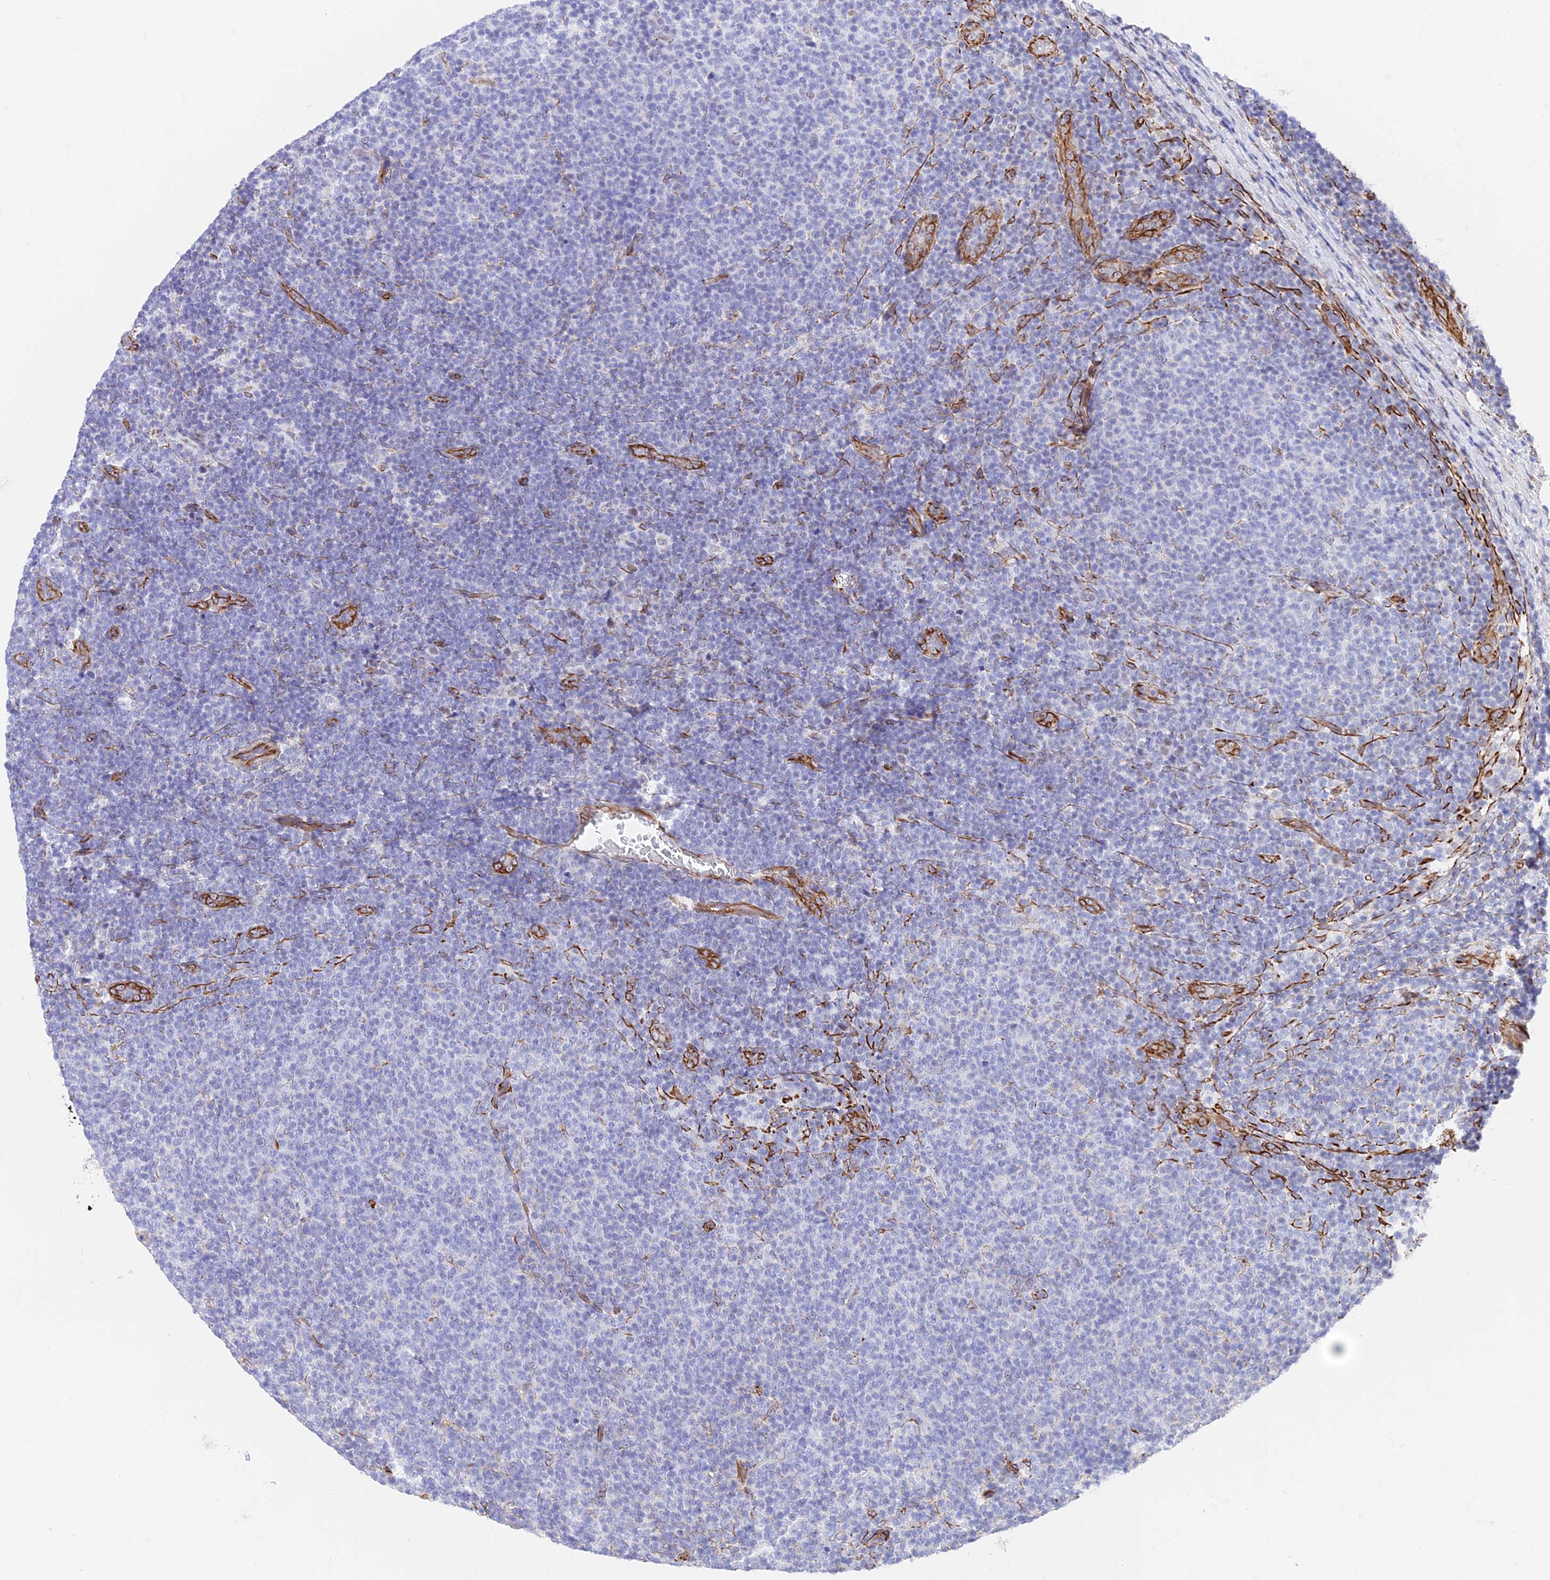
{"staining": {"intensity": "negative", "quantity": "none", "location": "none"}, "tissue": "lymphoma", "cell_type": "Tumor cells", "image_type": "cancer", "snomed": [{"axis": "morphology", "description": "Malignant lymphoma, non-Hodgkin's type, Low grade"}, {"axis": "topography", "description": "Lymph node"}], "caption": "The IHC photomicrograph has no significant staining in tumor cells of low-grade malignant lymphoma, non-Hodgkin's type tissue. (DAB (3,3'-diaminobenzidine) immunohistochemistry visualized using brightfield microscopy, high magnification).", "gene": "ZNF652", "patient": {"sex": "male", "age": 66}}